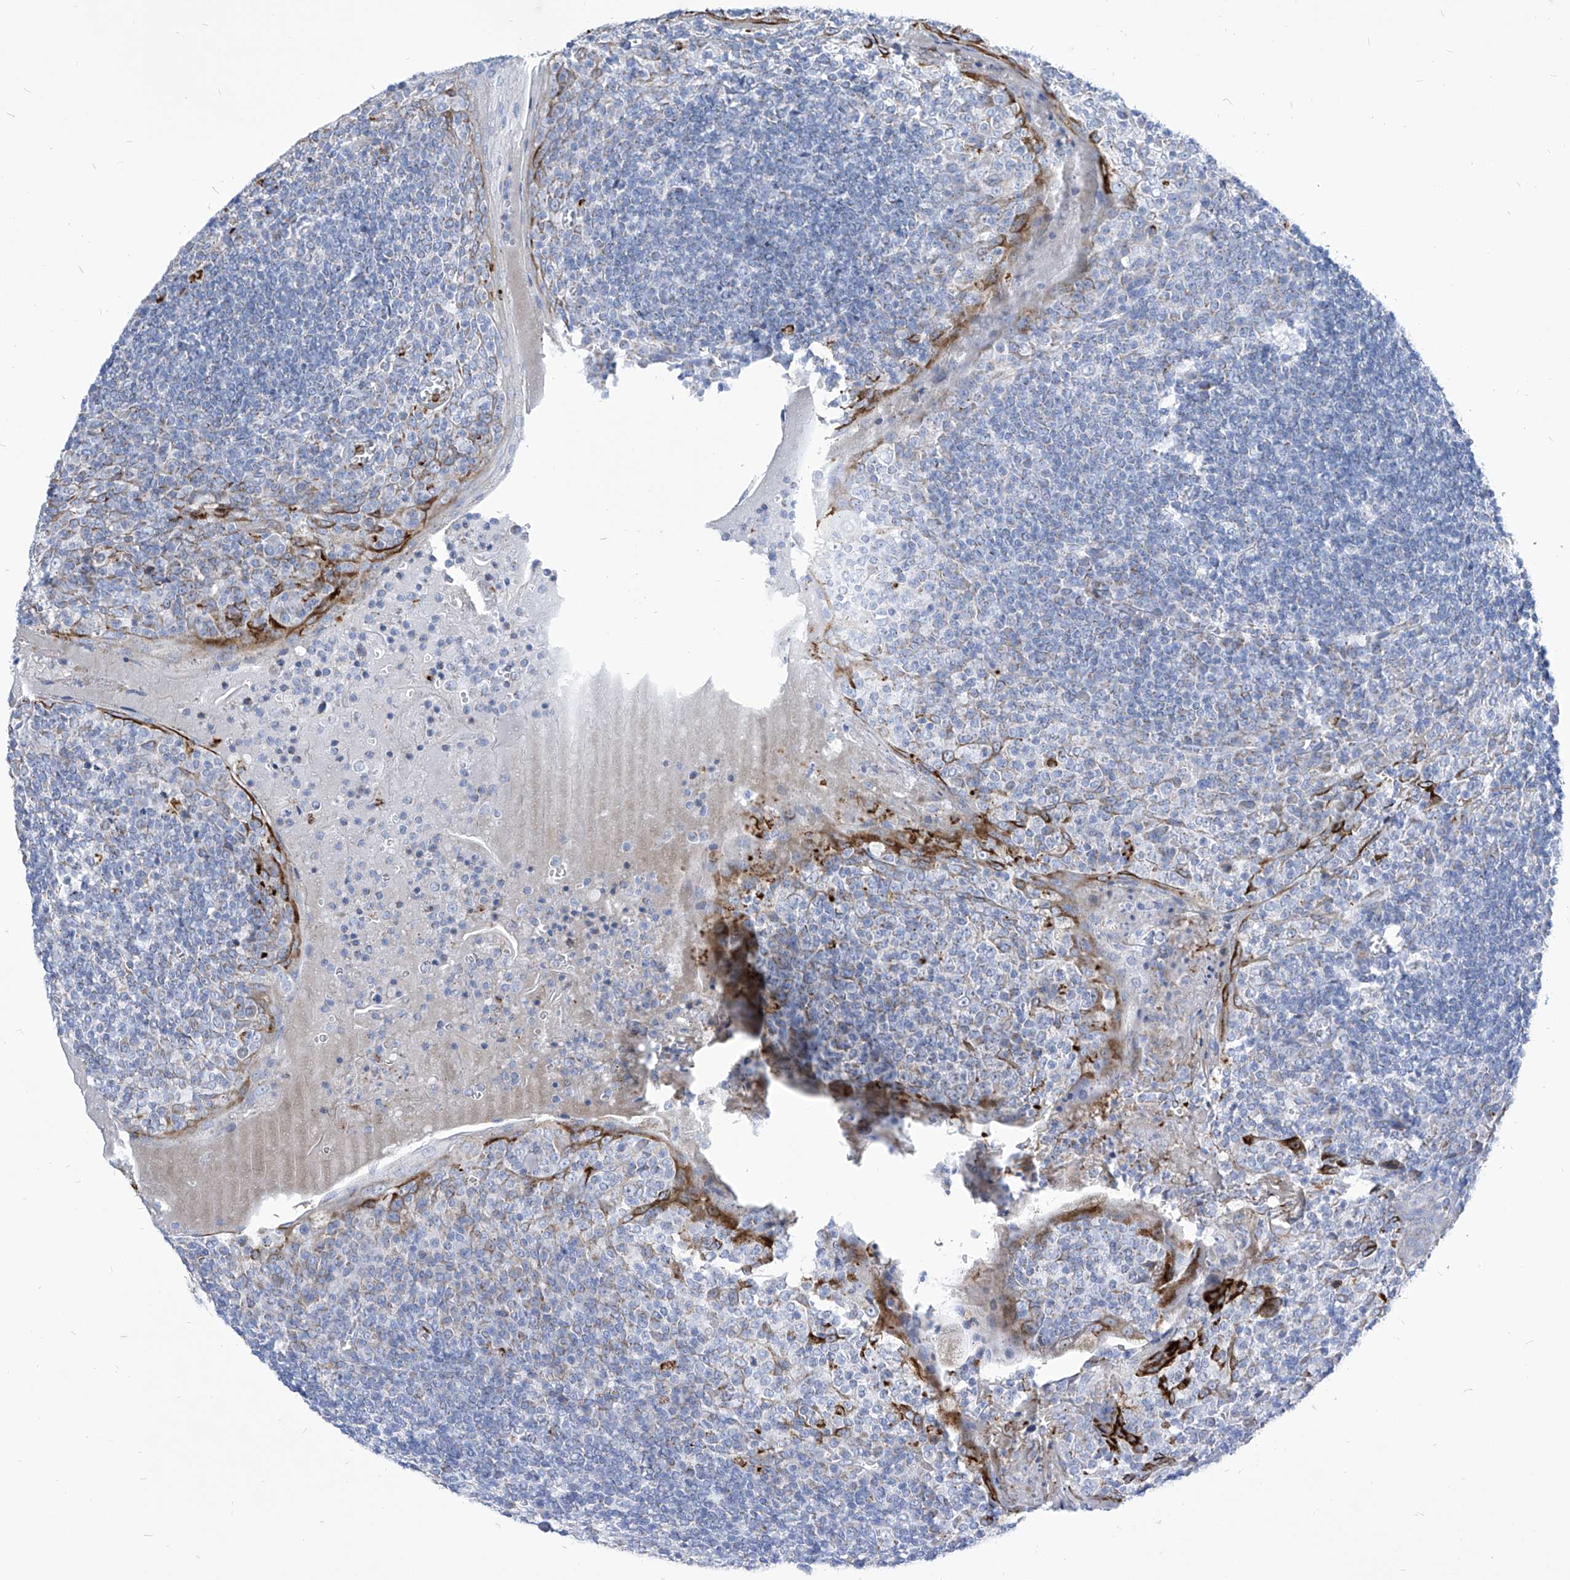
{"staining": {"intensity": "negative", "quantity": "none", "location": "none"}, "tissue": "tonsil", "cell_type": "Germinal center cells", "image_type": "normal", "snomed": [{"axis": "morphology", "description": "Normal tissue, NOS"}, {"axis": "topography", "description": "Tonsil"}], "caption": "The photomicrograph exhibits no significant positivity in germinal center cells of tonsil.", "gene": "COQ3", "patient": {"sex": "male", "age": 27}}